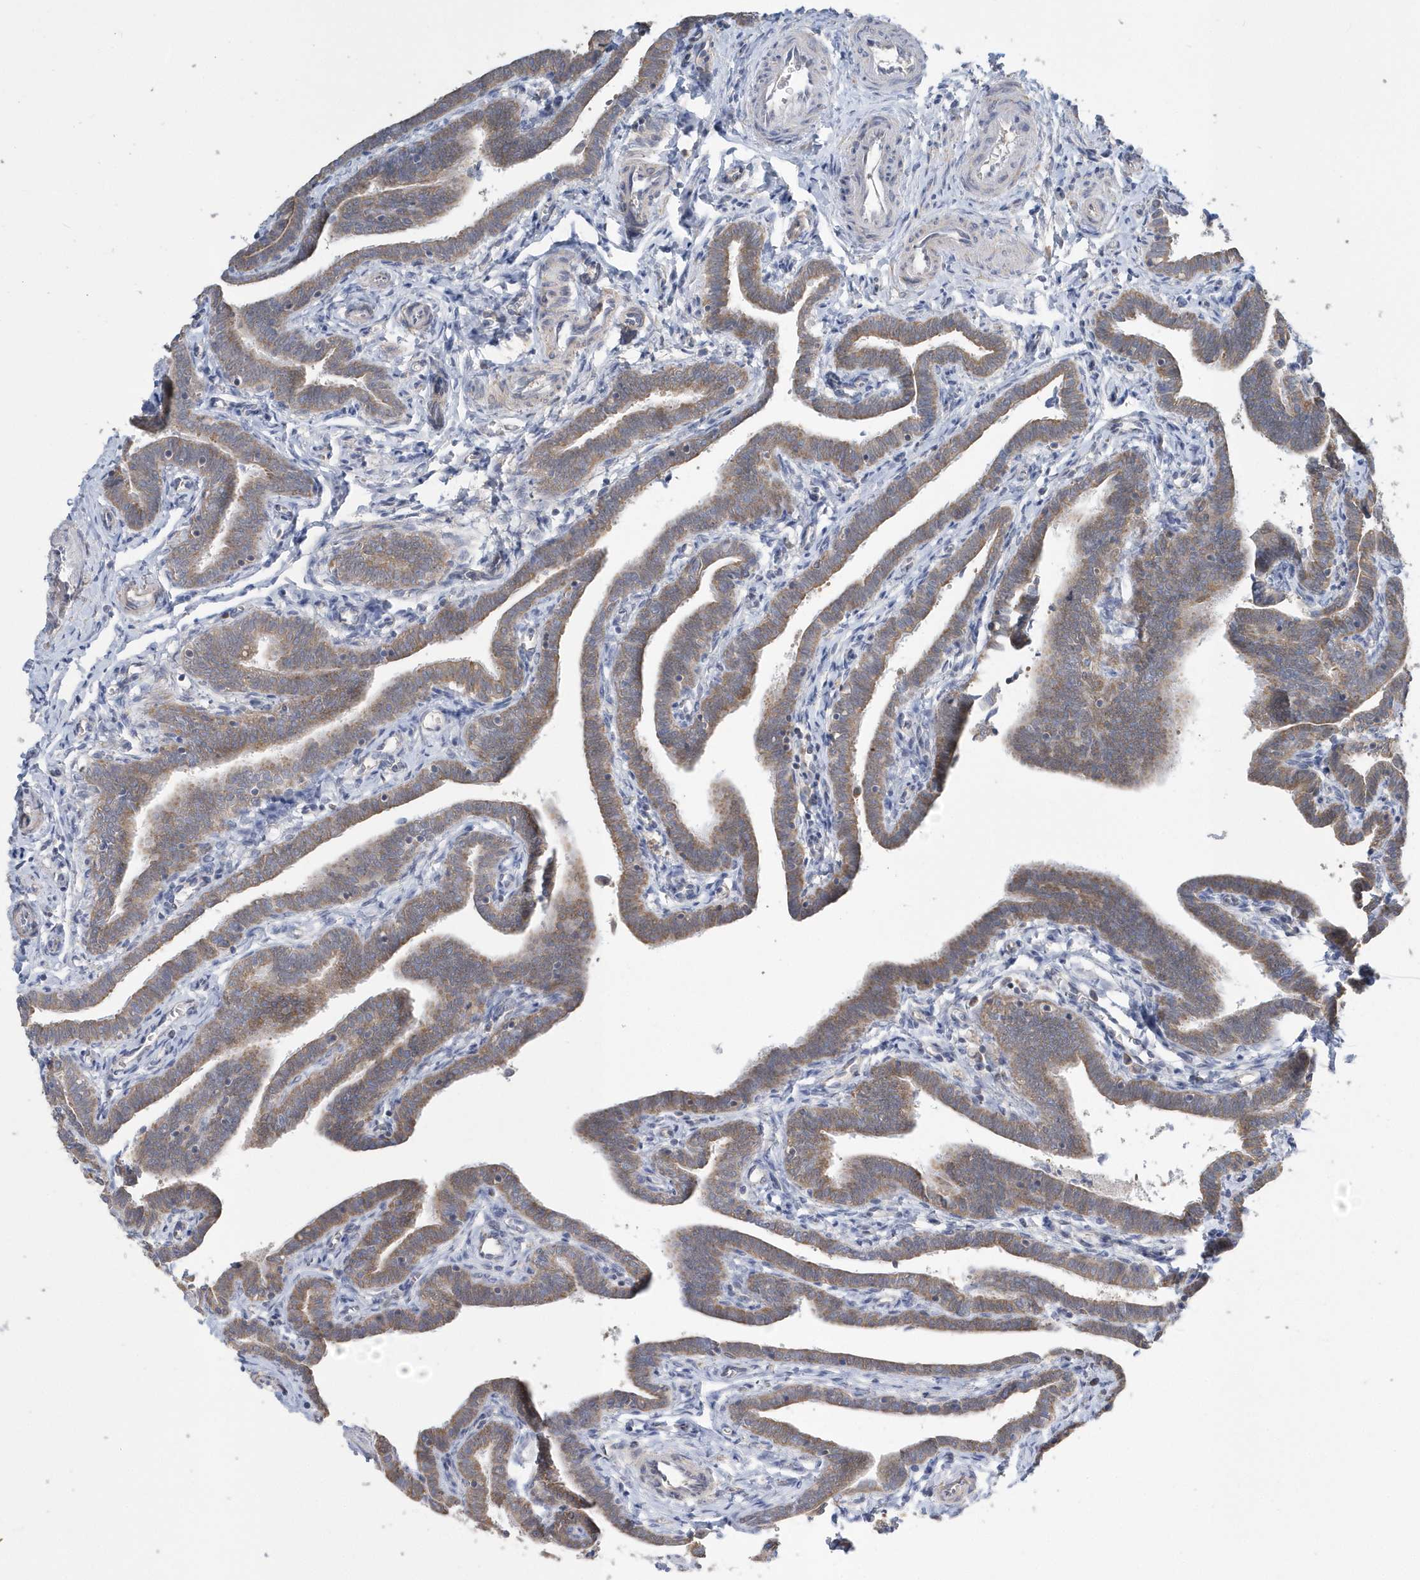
{"staining": {"intensity": "strong", "quantity": ">75%", "location": "cytoplasmic/membranous"}, "tissue": "fallopian tube", "cell_type": "Glandular cells", "image_type": "normal", "snomed": [{"axis": "morphology", "description": "Normal tissue, NOS"}, {"axis": "topography", "description": "Fallopian tube"}], "caption": "Fallopian tube stained with immunohistochemistry displays strong cytoplasmic/membranous positivity in about >75% of glandular cells.", "gene": "SPATA5", "patient": {"sex": "female", "age": 36}}